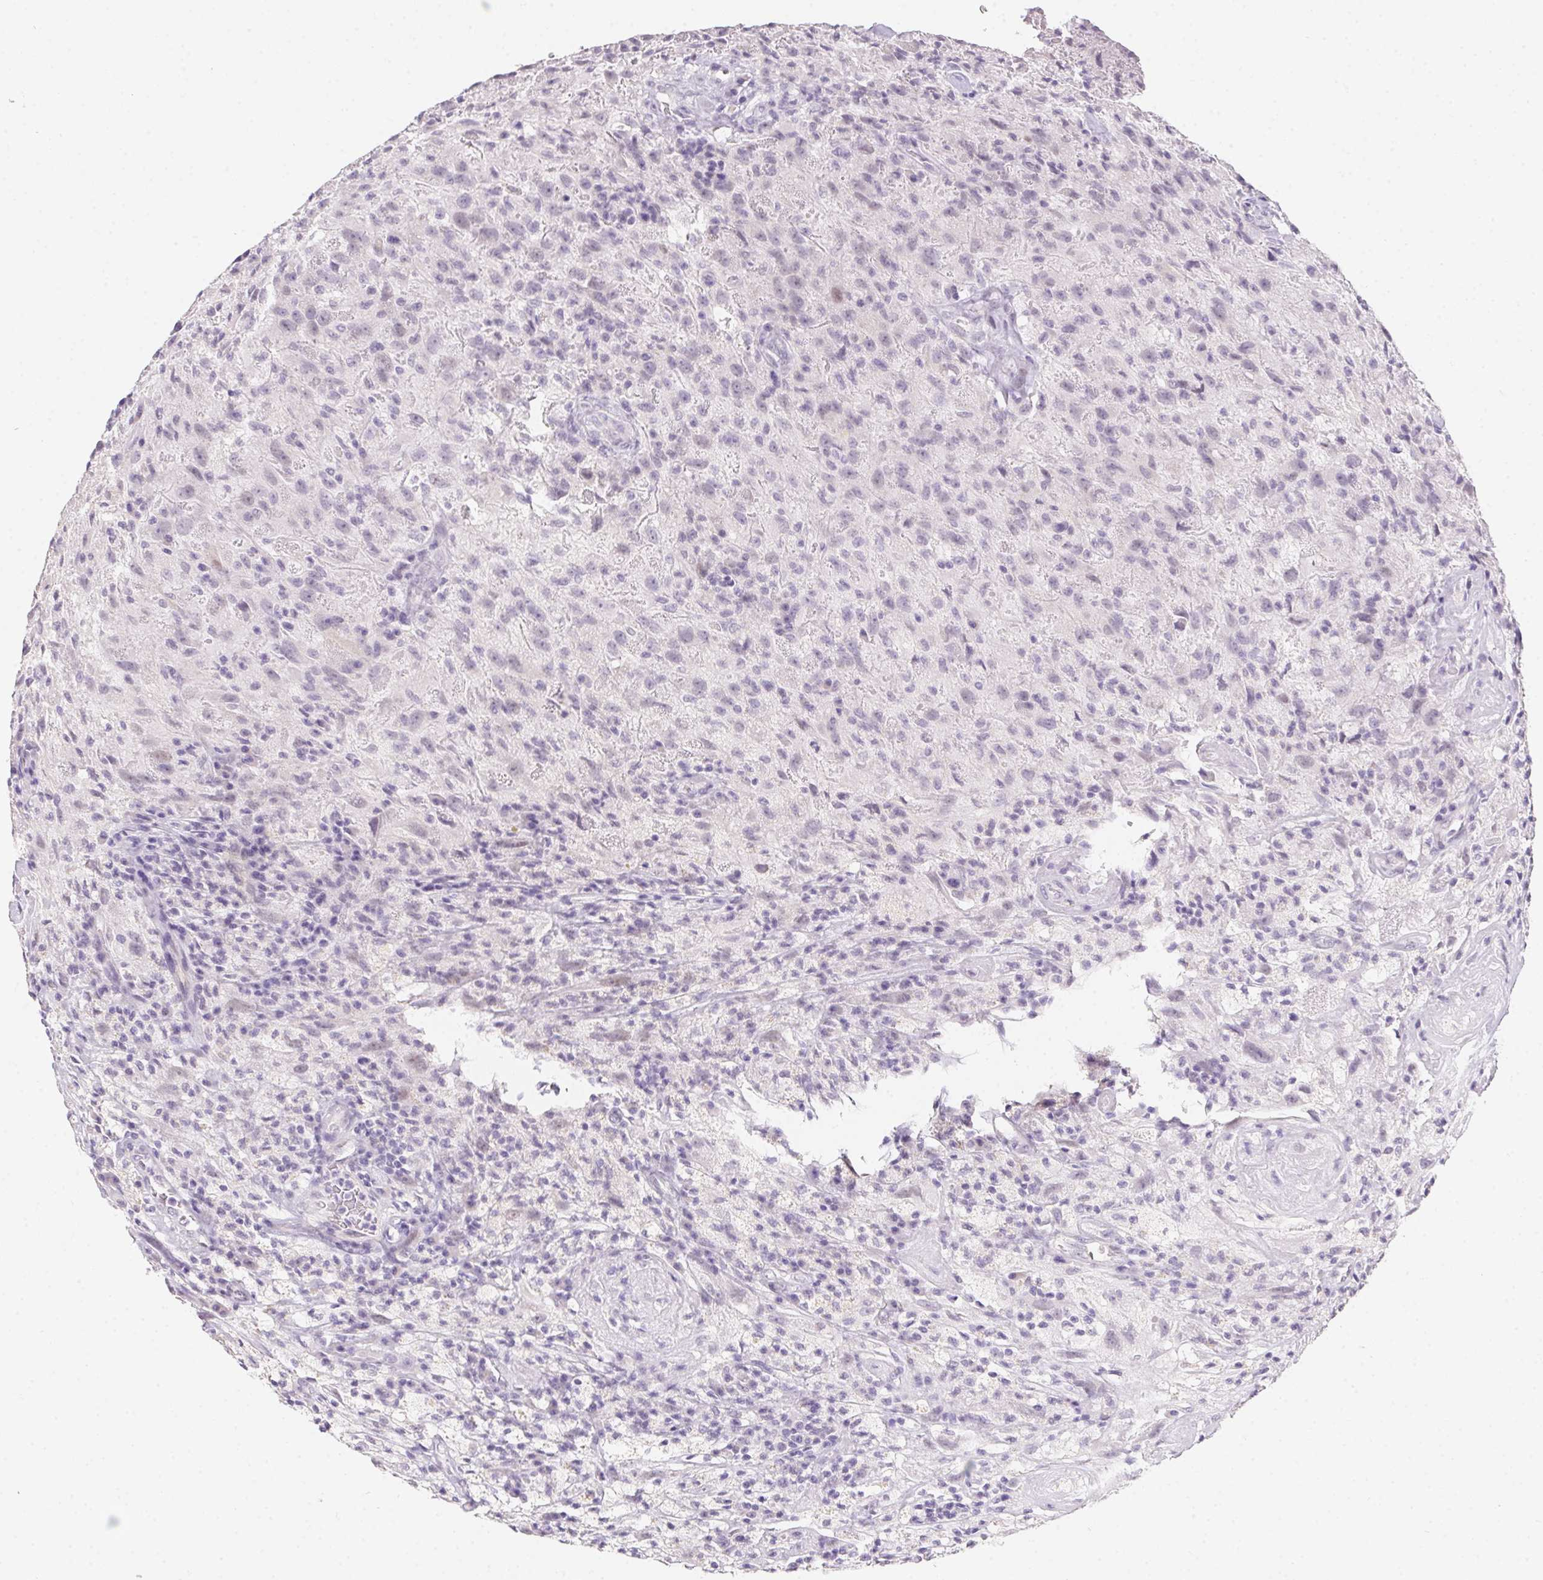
{"staining": {"intensity": "negative", "quantity": "none", "location": "none"}, "tissue": "glioma", "cell_type": "Tumor cells", "image_type": "cancer", "snomed": [{"axis": "morphology", "description": "Glioma, malignant, High grade"}, {"axis": "topography", "description": "Brain"}], "caption": "Malignant glioma (high-grade) stained for a protein using IHC reveals no expression tumor cells.", "gene": "MORC1", "patient": {"sex": "male", "age": 68}}